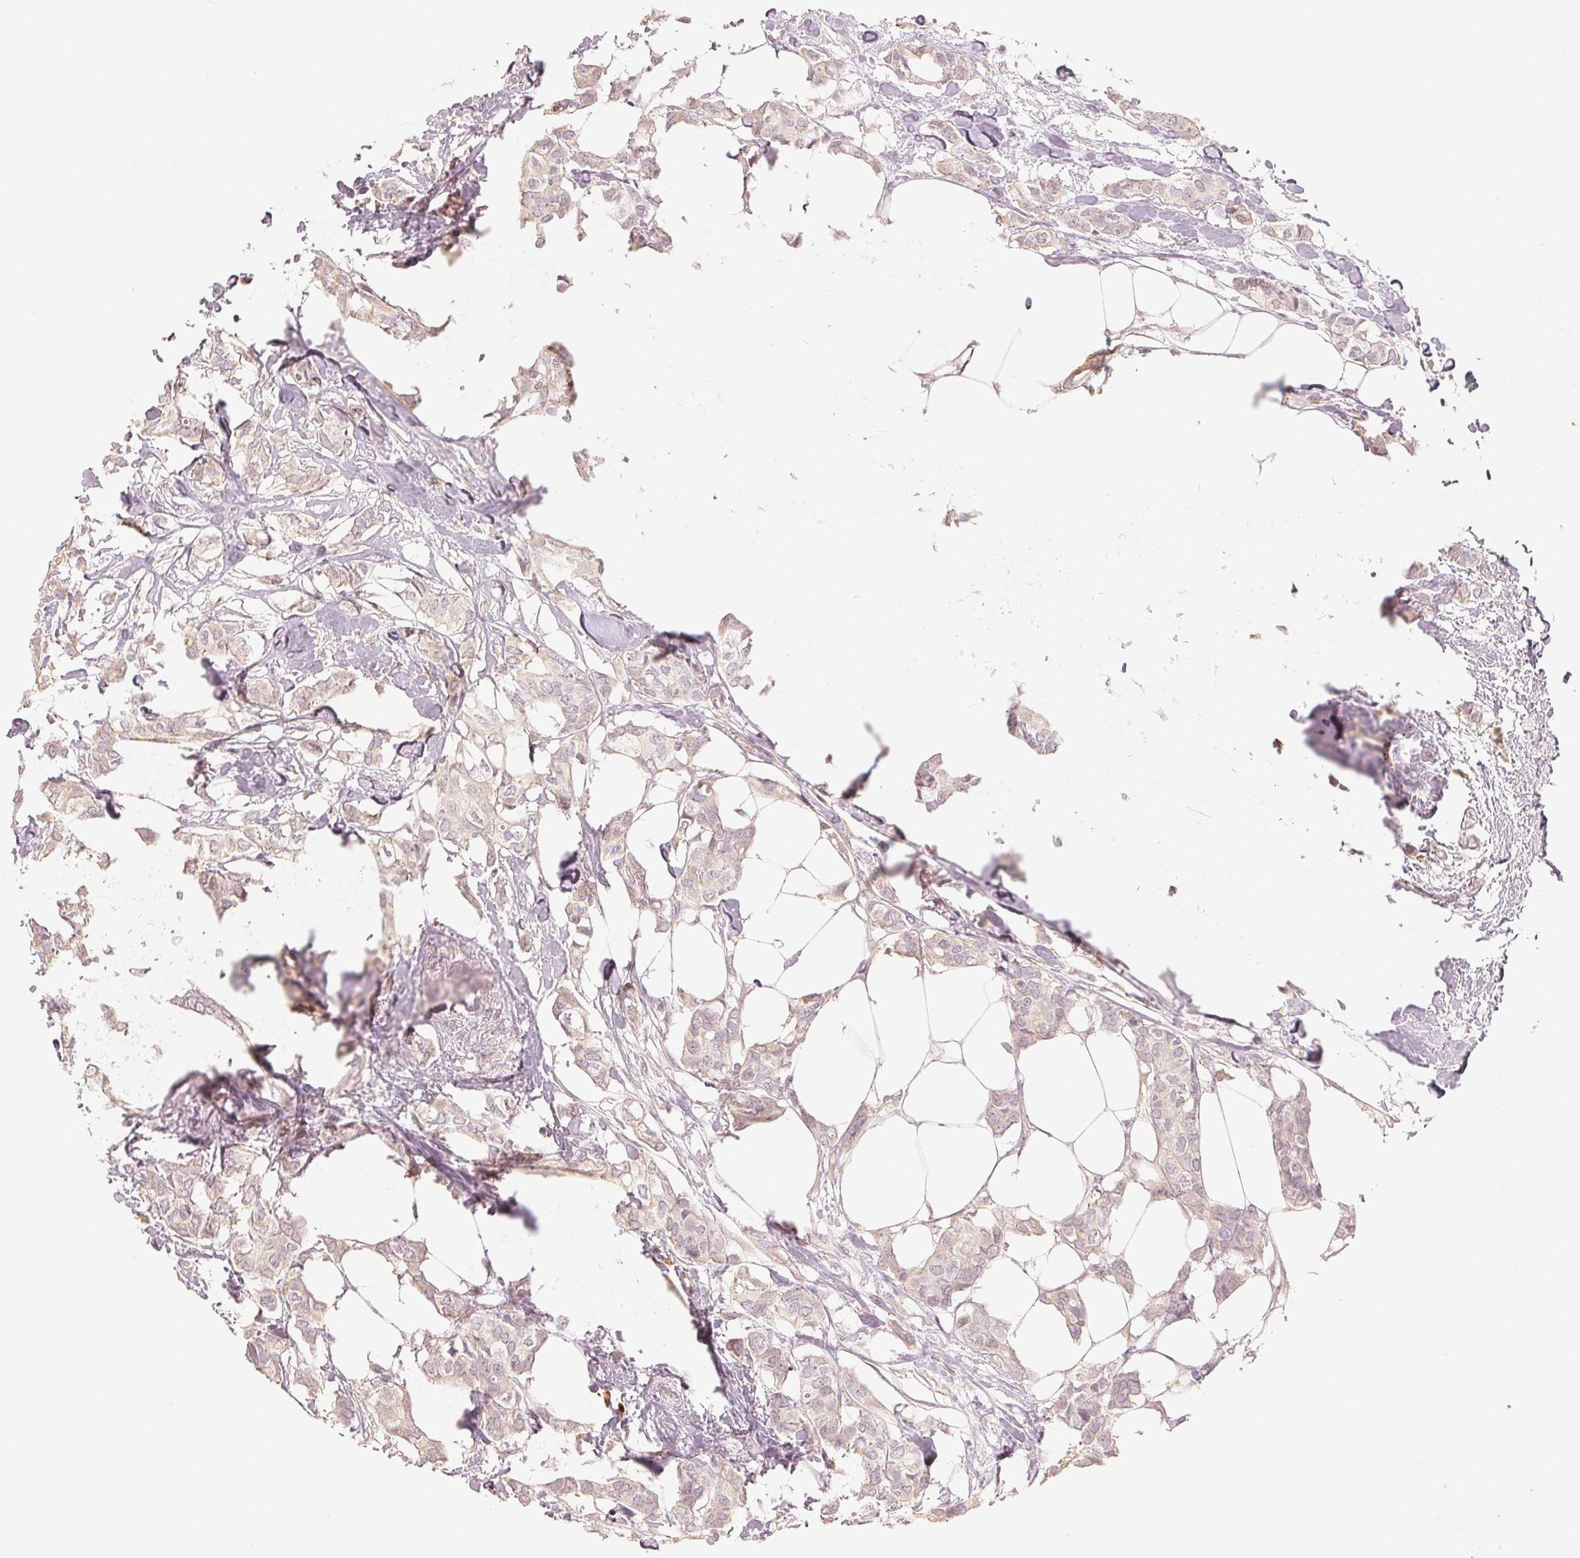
{"staining": {"intensity": "negative", "quantity": "none", "location": "none"}, "tissue": "breast cancer", "cell_type": "Tumor cells", "image_type": "cancer", "snomed": [{"axis": "morphology", "description": "Duct carcinoma"}, {"axis": "topography", "description": "Breast"}], "caption": "Immunohistochemistry of breast cancer displays no positivity in tumor cells.", "gene": "DENND2C", "patient": {"sex": "female", "age": 62}}